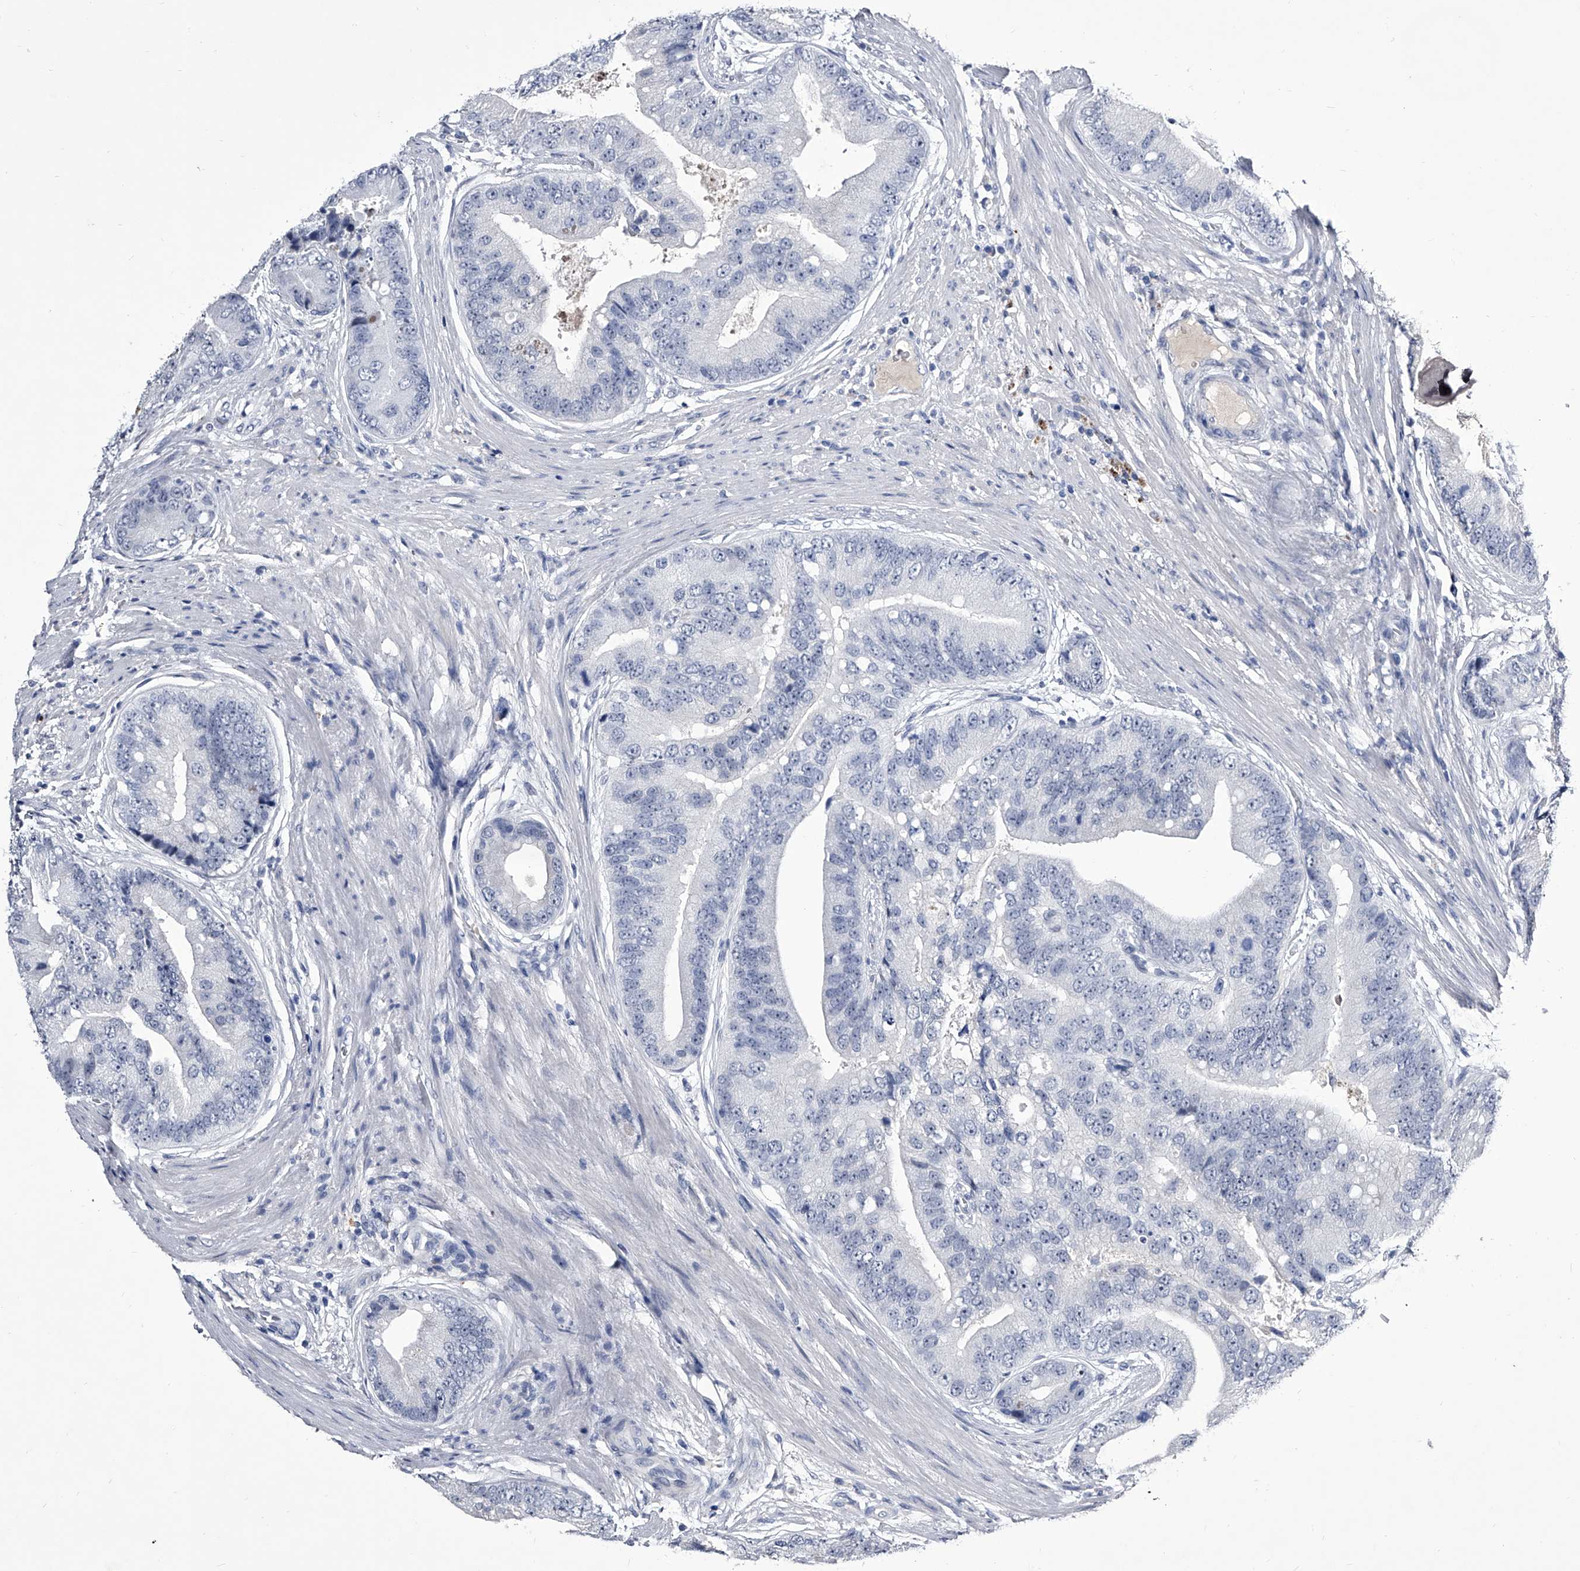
{"staining": {"intensity": "negative", "quantity": "none", "location": "none"}, "tissue": "prostate cancer", "cell_type": "Tumor cells", "image_type": "cancer", "snomed": [{"axis": "morphology", "description": "Adenocarcinoma, High grade"}, {"axis": "topography", "description": "Prostate"}], "caption": "A high-resolution image shows immunohistochemistry (IHC) staining of prostate high-grade adenocarcinoma, which shows no significant positivity in tumor cells.", "gene": "CRISP2", "patient": {"sex": "male", "age": 70}}